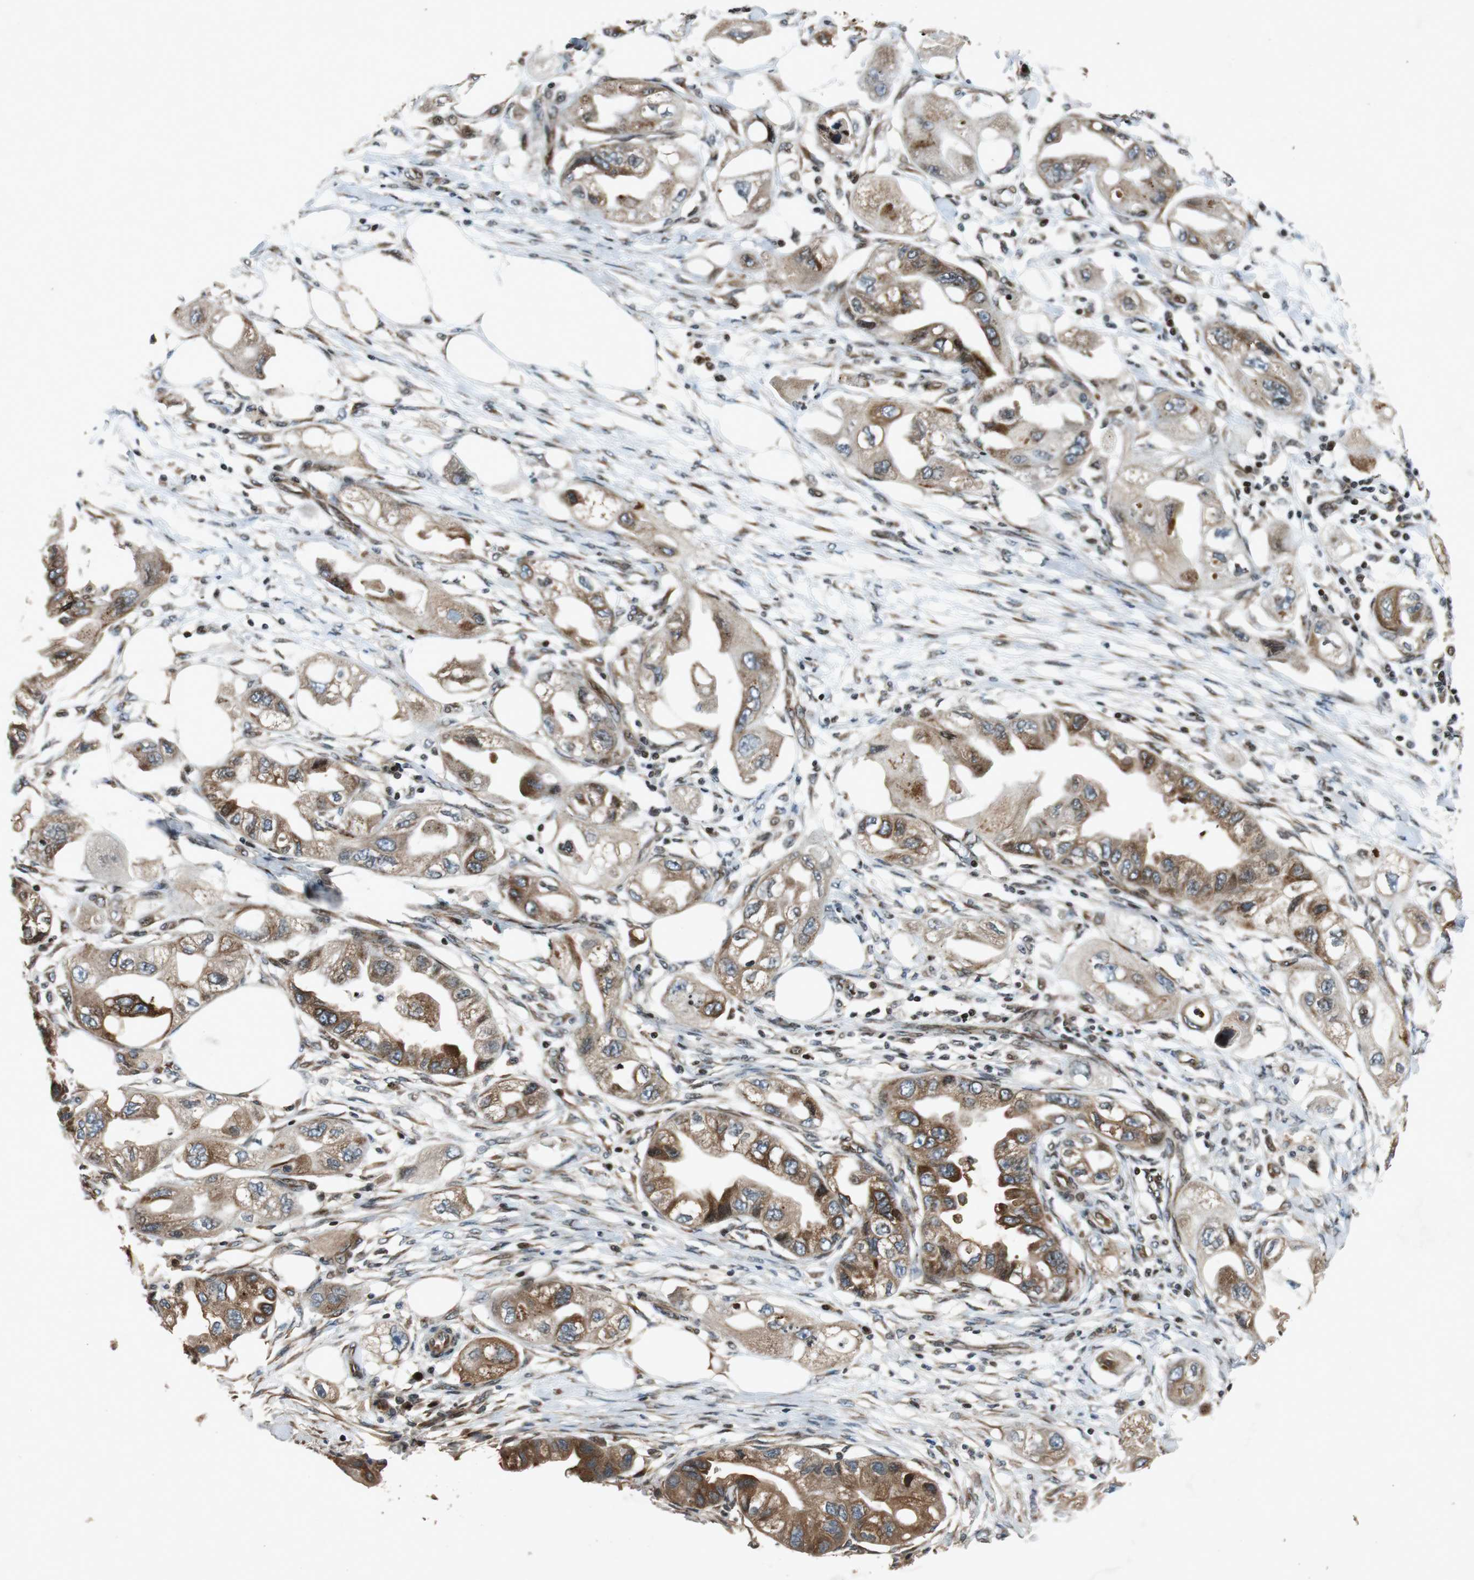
{"staining": {"intensity": "moderate", "quantity": ">75%", "location": "cytoplasmic/membranous"}, "tissue": "endometrial cancer", "cell_type": "Tumor cells", "image_type": "cancer", "snomed": [{"axis": "morphology", "description": "Adenocarcinoma, NOS"}, {"axis": "topography", "description": "Endometrium"}], "caption": "Endometrial adenocarcinoma tissue exhibits moderate cytoplasmic/membranous expression in about >75% of tumor cells", "gene": "TUBA4A", "patient": {"sex": "female", "age": 67}}